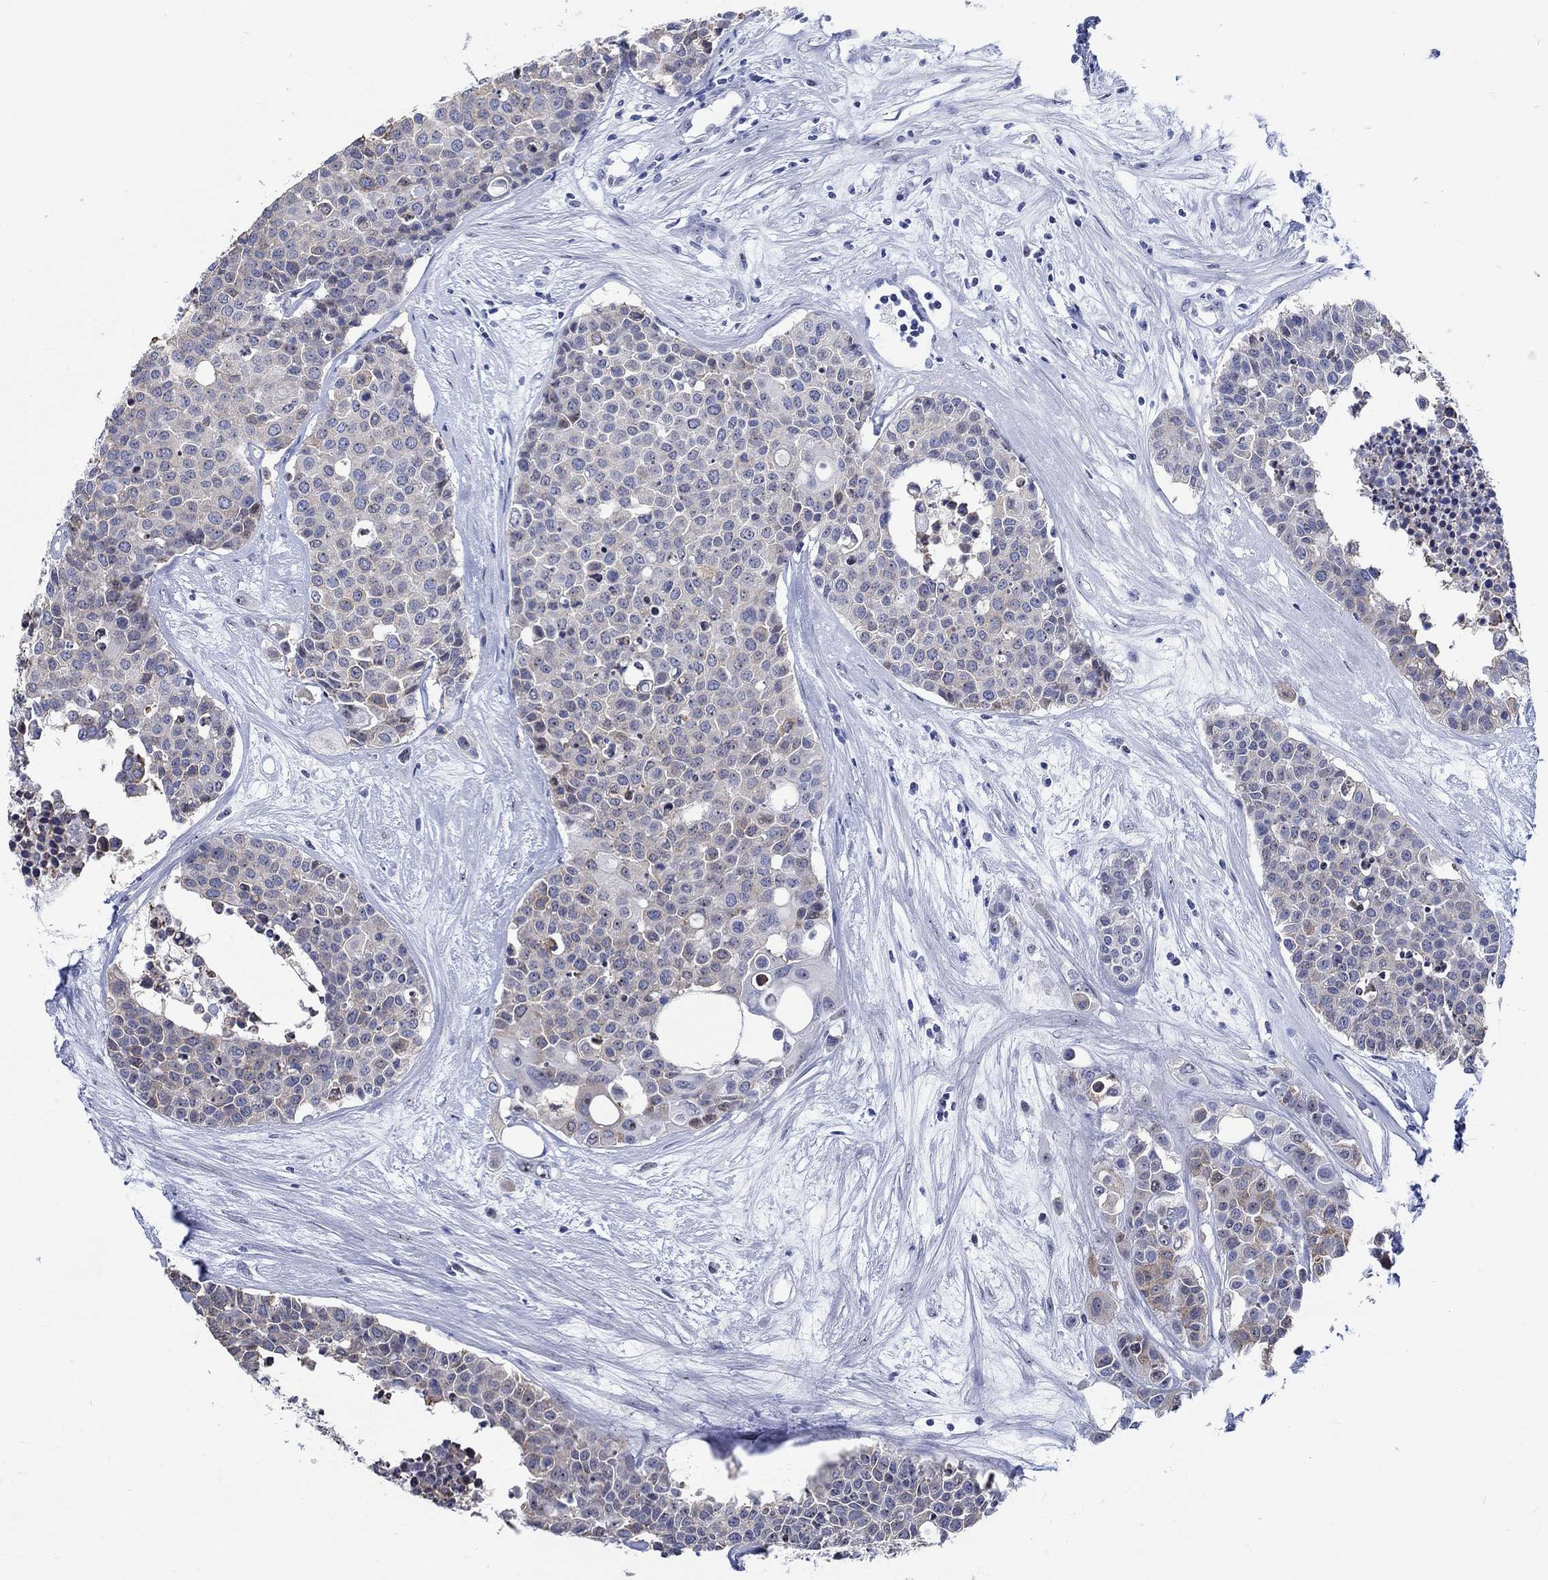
{"staining": {"intensity": "negative", "quantity": "none", "location": "none"}, "tissue": "carcinoid", "cell_type": "Tumor cells", "image_type": "cancer", "snomed": [{"axis": "morphology", "description": "Carcinoid, malignant, NOS"}, {"axis": "topography", "description": "Colon"}], "caption": "Immunohistochemistry of carcinoid shows no staining in tumor cells.", "gene": "ZNF446", "patient": {"sex": "male", "age": 81}}